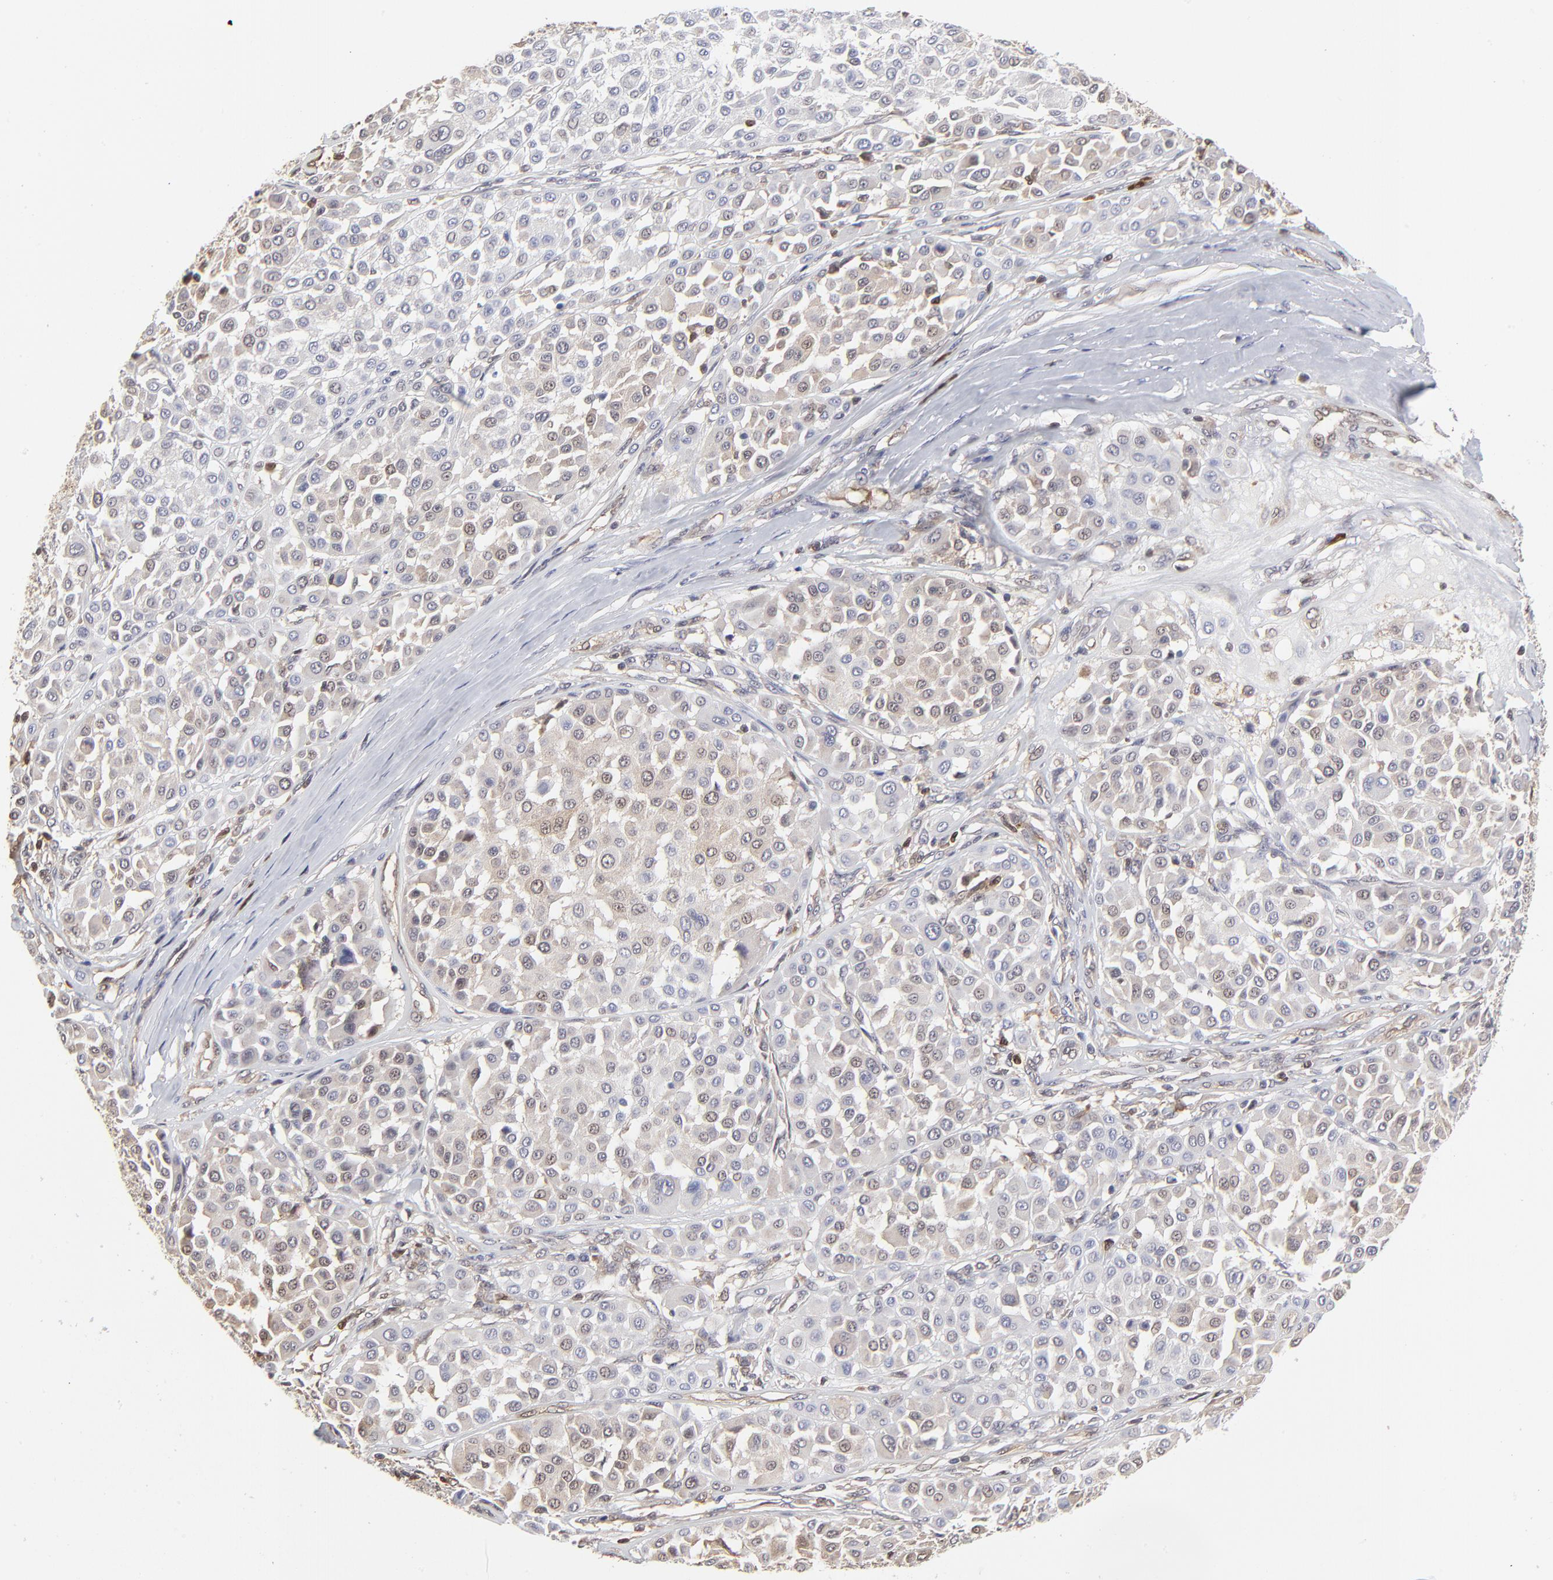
{"staining": {"intensity": "weak", "quantity": "<25%", "location": "nuclear"}, "tissue": "melanoma", "cell_type": "Tumor cells", "image_type": "cancer", "snomed": [{"axis": "morphology", "description": "Malignant melanoma, Metastatic site"}, {"axis": "topography", "description": "Soft tissue"}], "caption": "The photomicrograph shows no significant staining in tumor cells of malignant melanoma (metastatic site). The staining was performed using DAB to visualize the protein expression in brown, while the nuclei were stained in blue with hematoxylin (Magnification: 20x).", "gene": "CASP3", "patient": {"sex": "male", "age": 41}}